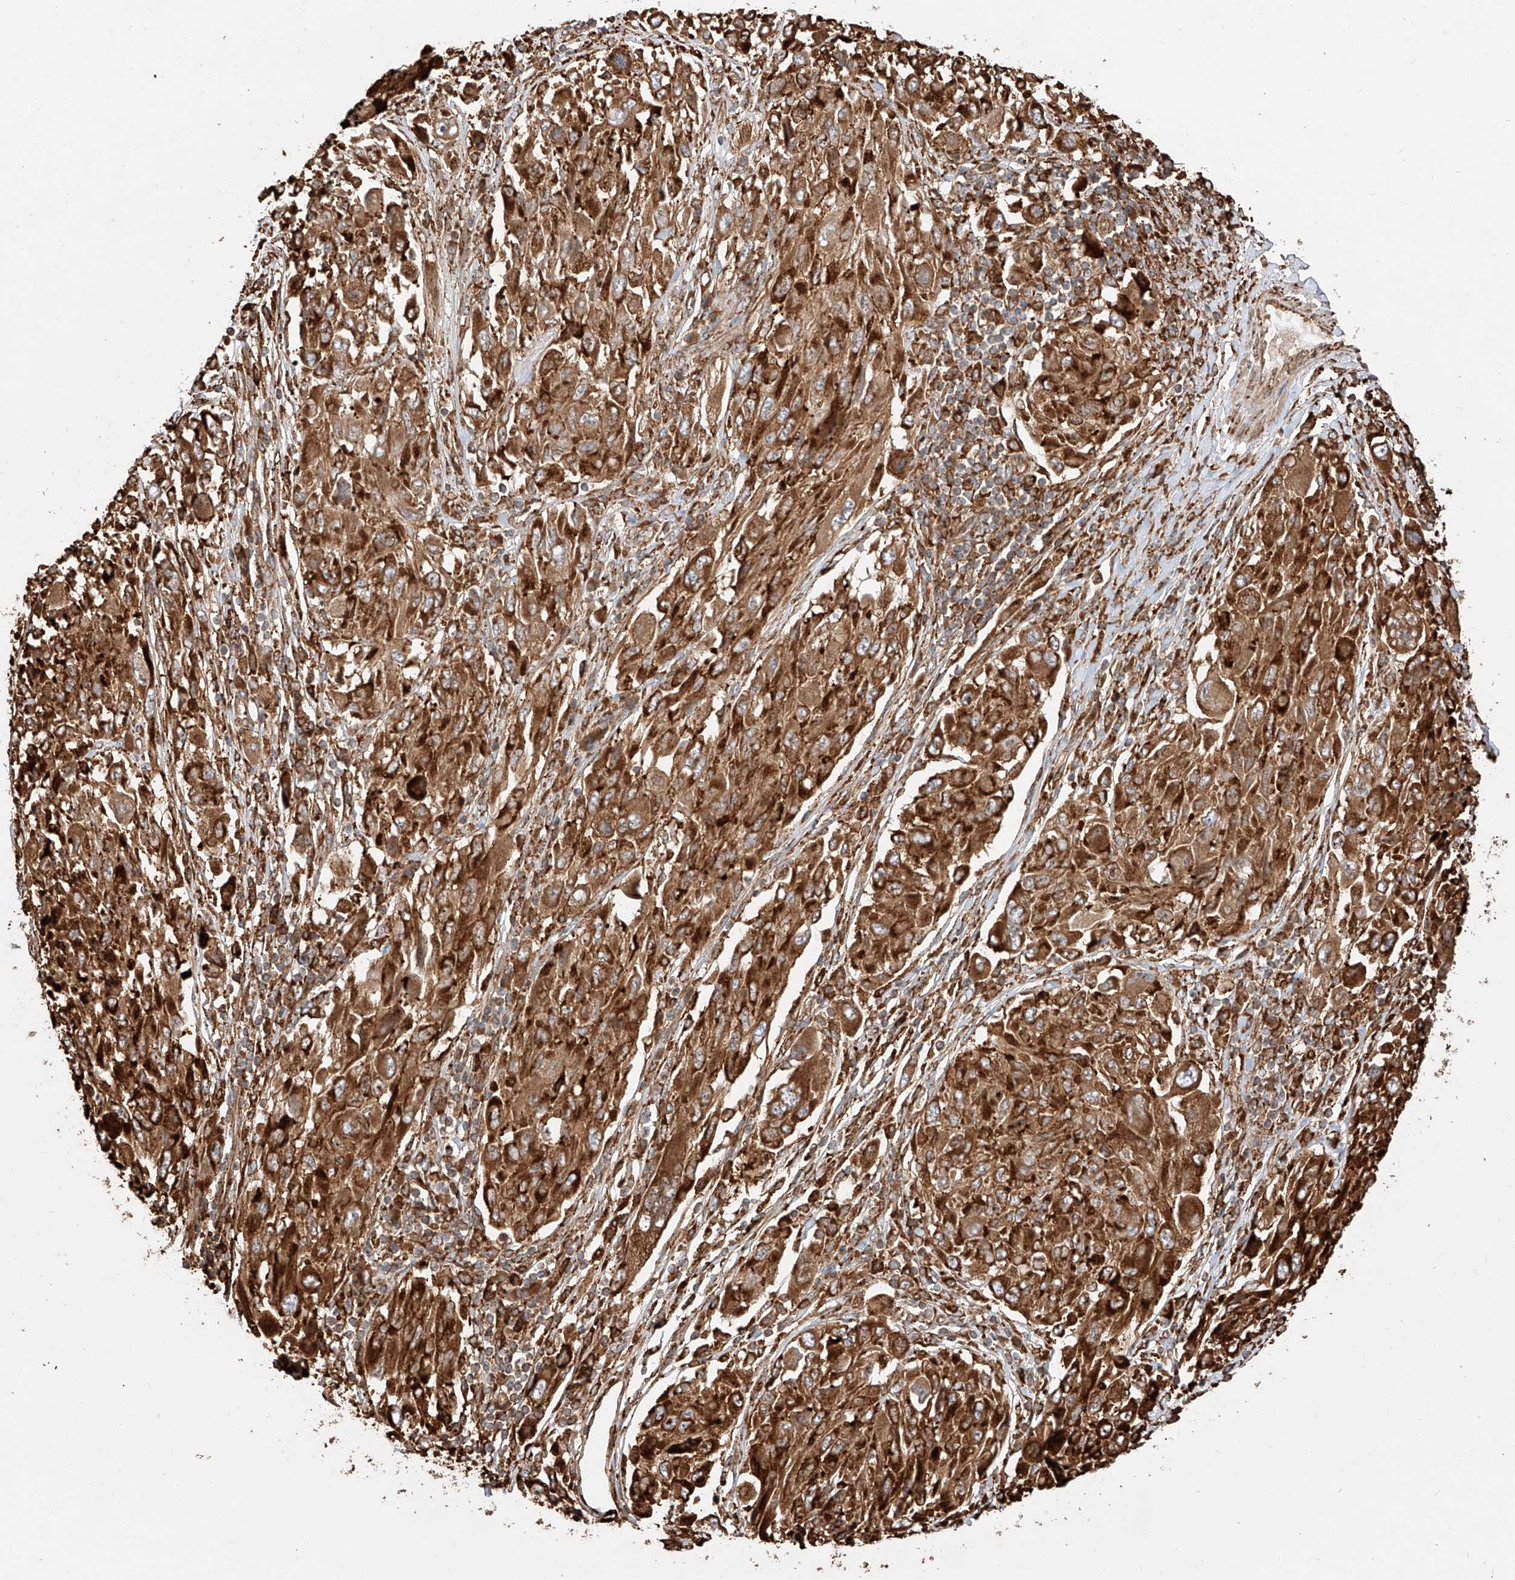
{"staining": {"intensity": "strong", "quantity": ">75%", "location": "cytoplasmic/membranous"}, "tissue": "melanoma", "cell_type": "Tumor cells", "image_type": "cancer", "snomed": [{"axis": "morphology", "description": "Malignant melanoma, NOS"}, {"axis": "topography", "description": "Skin"}], "caption": "This micrograph shows malignant melanoma stained with immunohistochemistry to label a protein in brown. The cytoplasmic/membranous of tumor cells show strong positivity for the protein. Nuclei are counter-stained blue.", "gene": "ZNF84", "patient": {"sex": "female", "age": 91}}